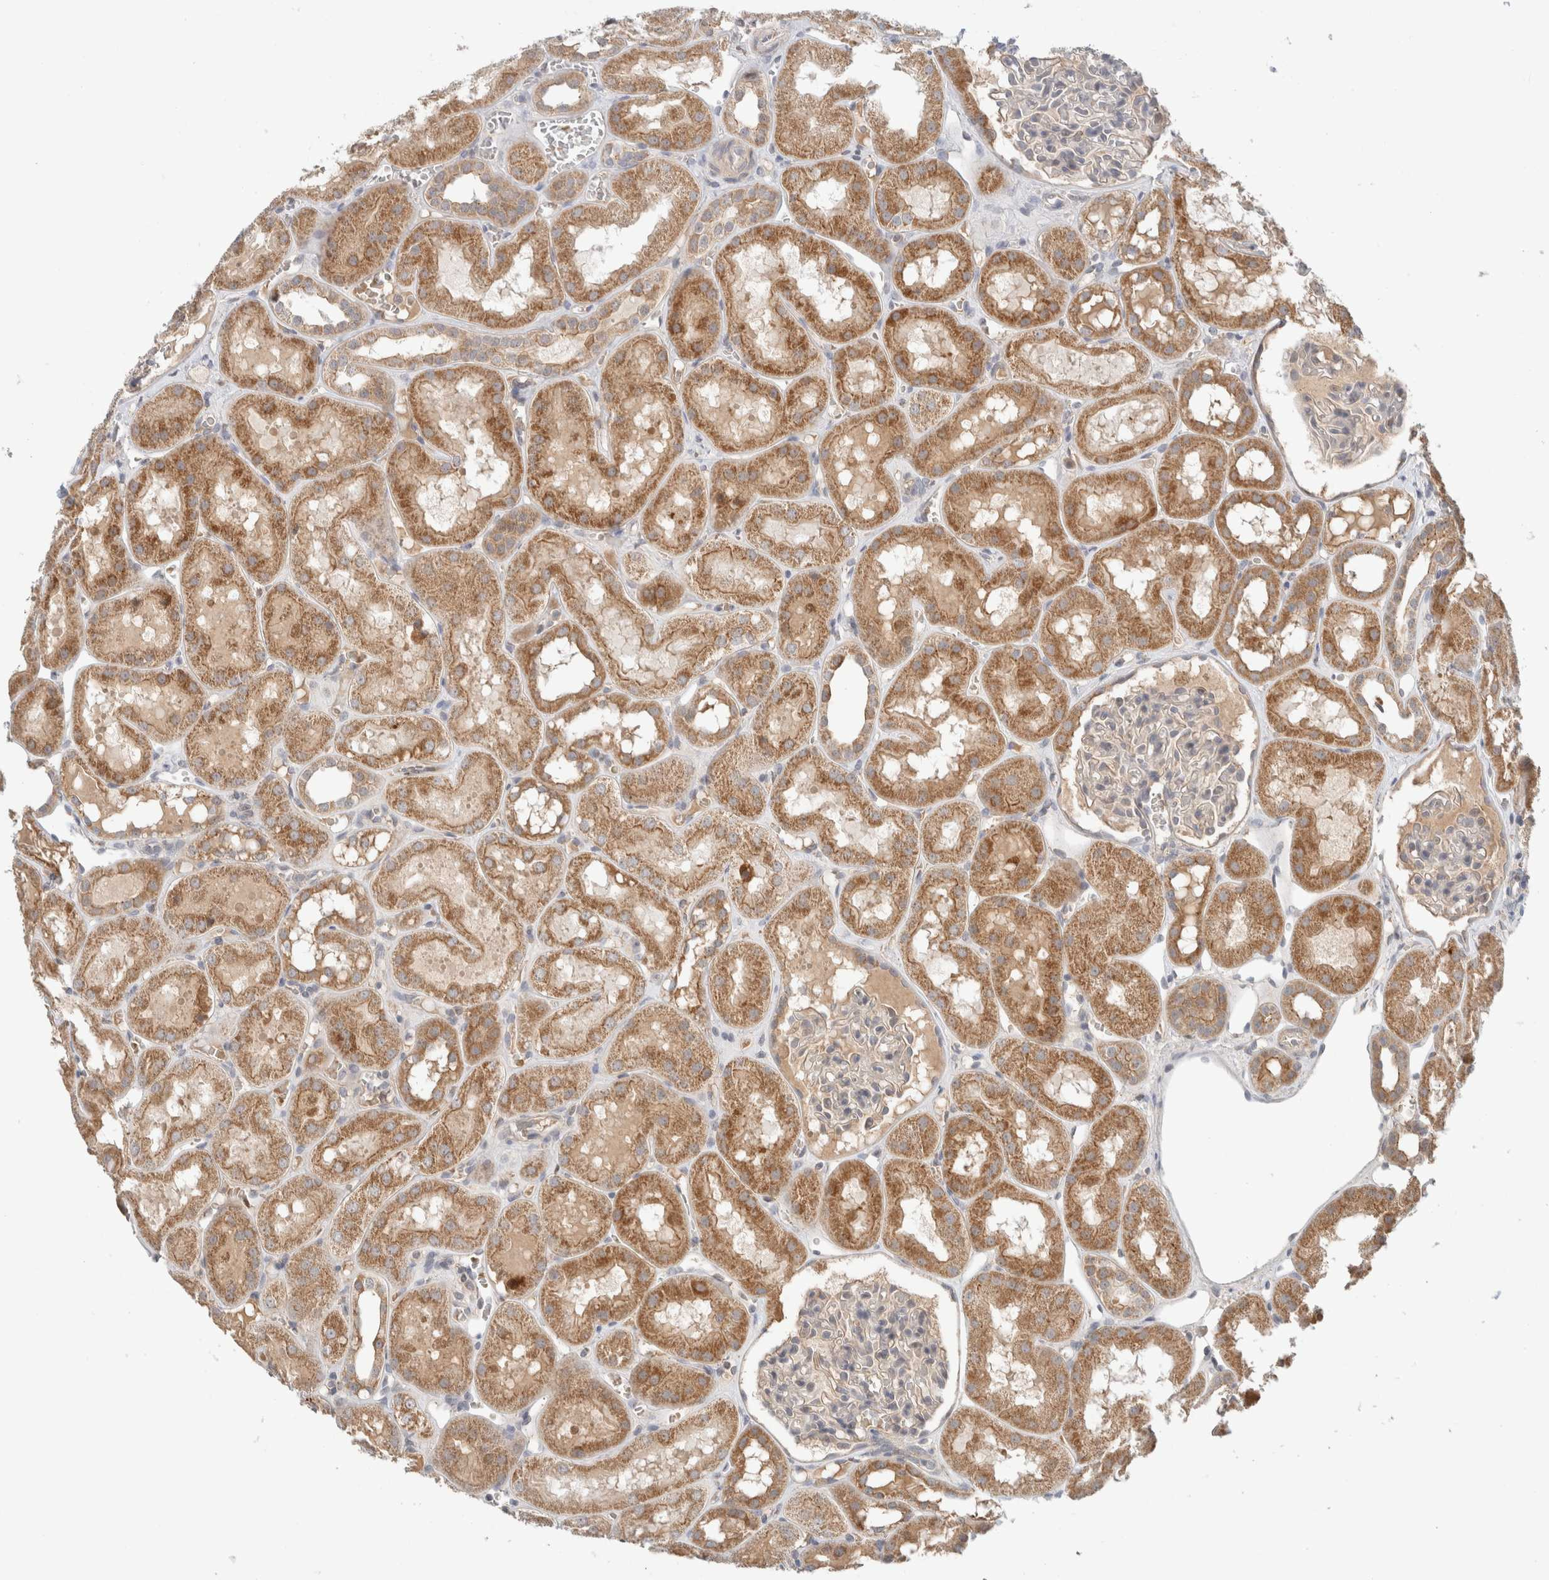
{"staining": {"intensity": "moderate", "quantity": "<25%", "location": "cytoplasmic/membranous"}, "tissue": "kidney", "cell_type": "Cells in glomeruli", "image_type": "normal", "snomed": [{"axis": "morphology", "description": "Normal tissue, NOS"}, {"axis": "topography", "description": "Kidney"}, {"axis": "topography", "description": "Urinary bladder"}], "caption": "Immunohistochemistry histopathology image of normal kidney: kidney stained using IHC exhibits low levels of moderate protein expression localized specifically in the cytoplasmic/membranous of cells in glomeruli, appearing as a cytoplasmic/membranous brown color.", "gene": "MRM3", "patient": {"sex": "male", "age": 16}}